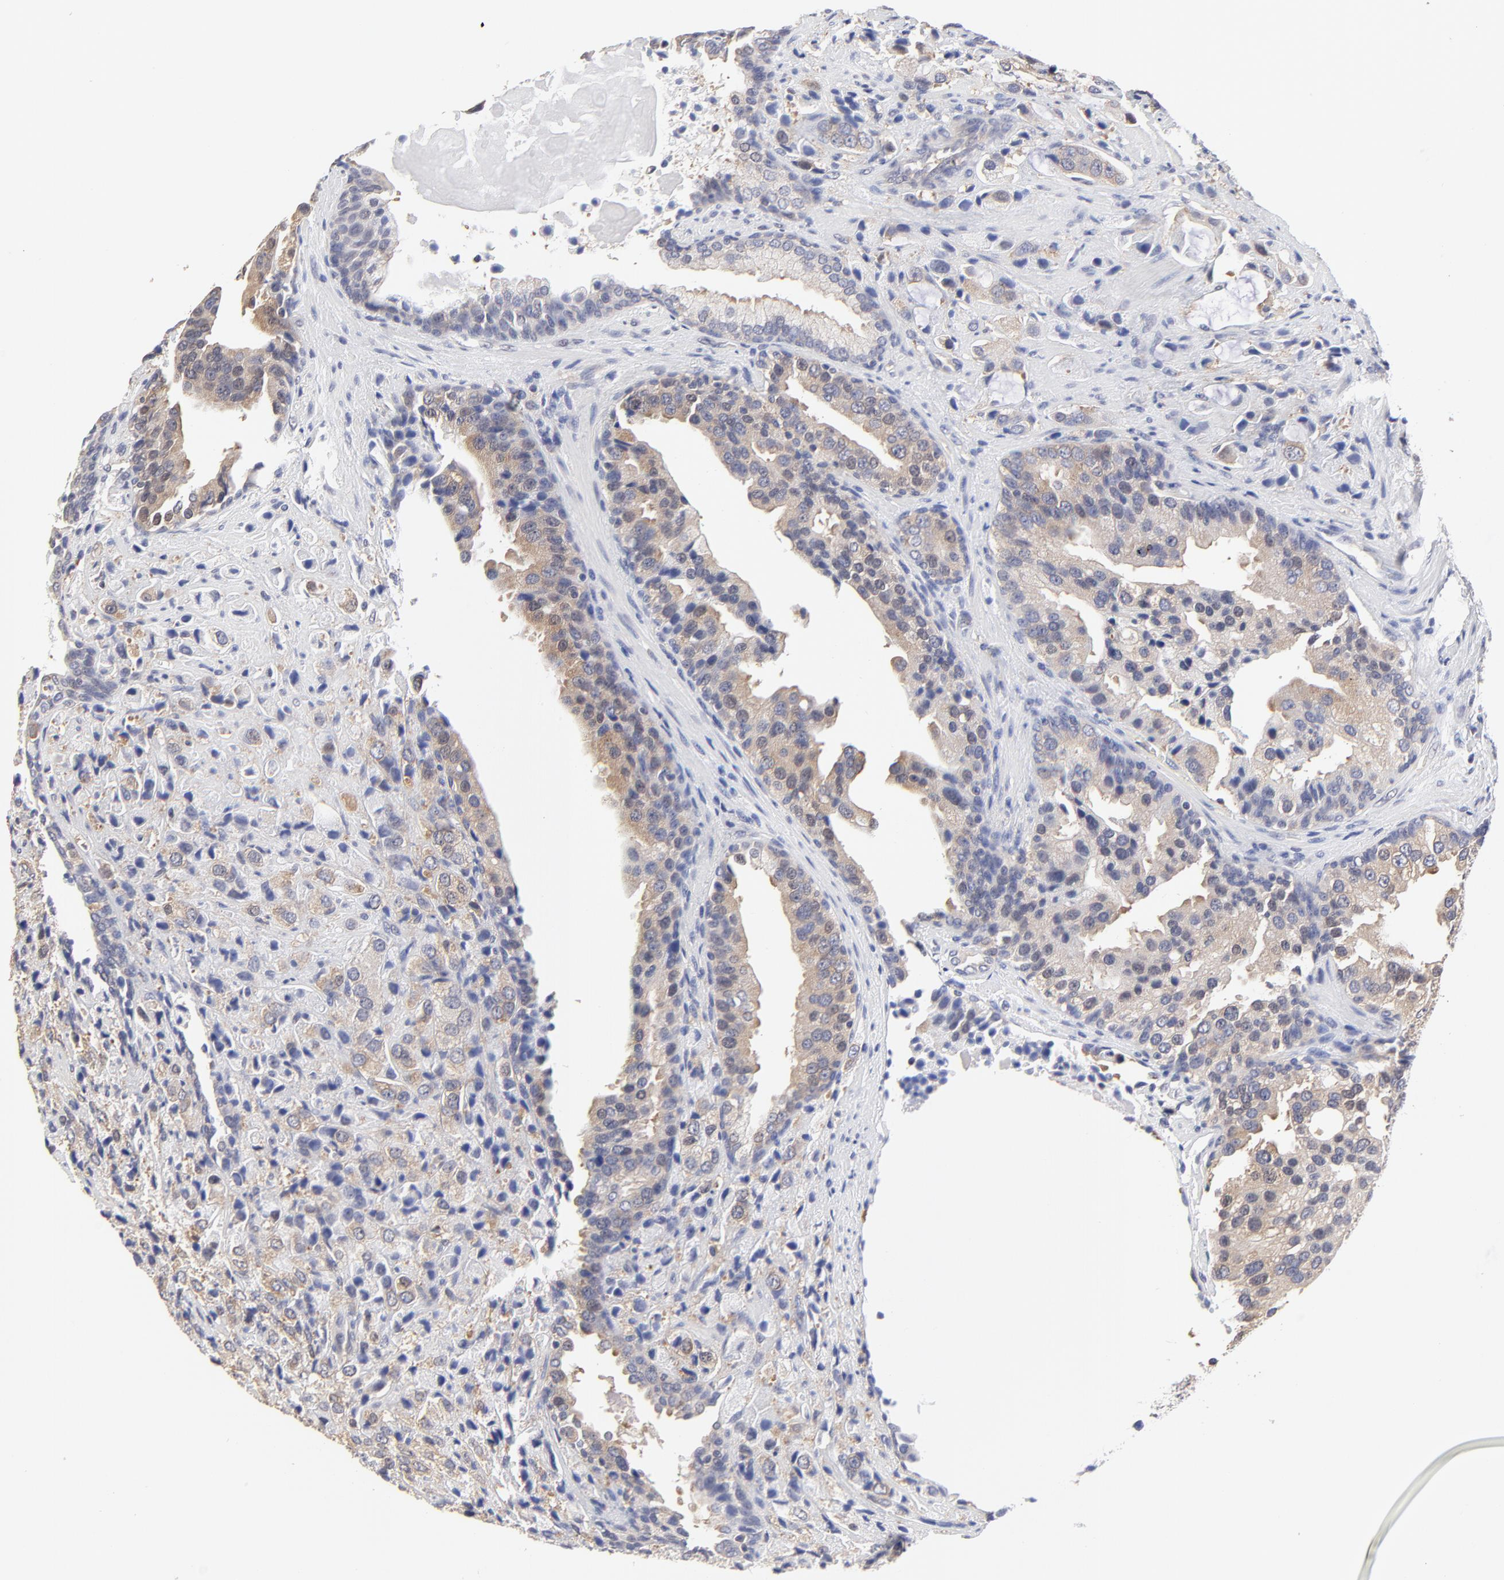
{"staining": {"intensity": "weak", "quantity": "25%-75%", "location": "cytoplasmic/membranous"}, "tissue": "prostate cancer", "cell_type": "Tumor cells", "image_type": "cancer", "snomed": [{"axis": "morphology", "description": "Adenocarcinoma, High grade"}, {"axis": "topography", "description": "Prostate"}], "caption": "About 25%-75% of tumor cells in human prostate adenocarcinoma (high-grade) exhibit weak cytoplasmic/membranous protein staining as visualized by brown immunohistochemical staining.", "gene": "CCT2", "patient": {"sex": "male", "age": 70}}